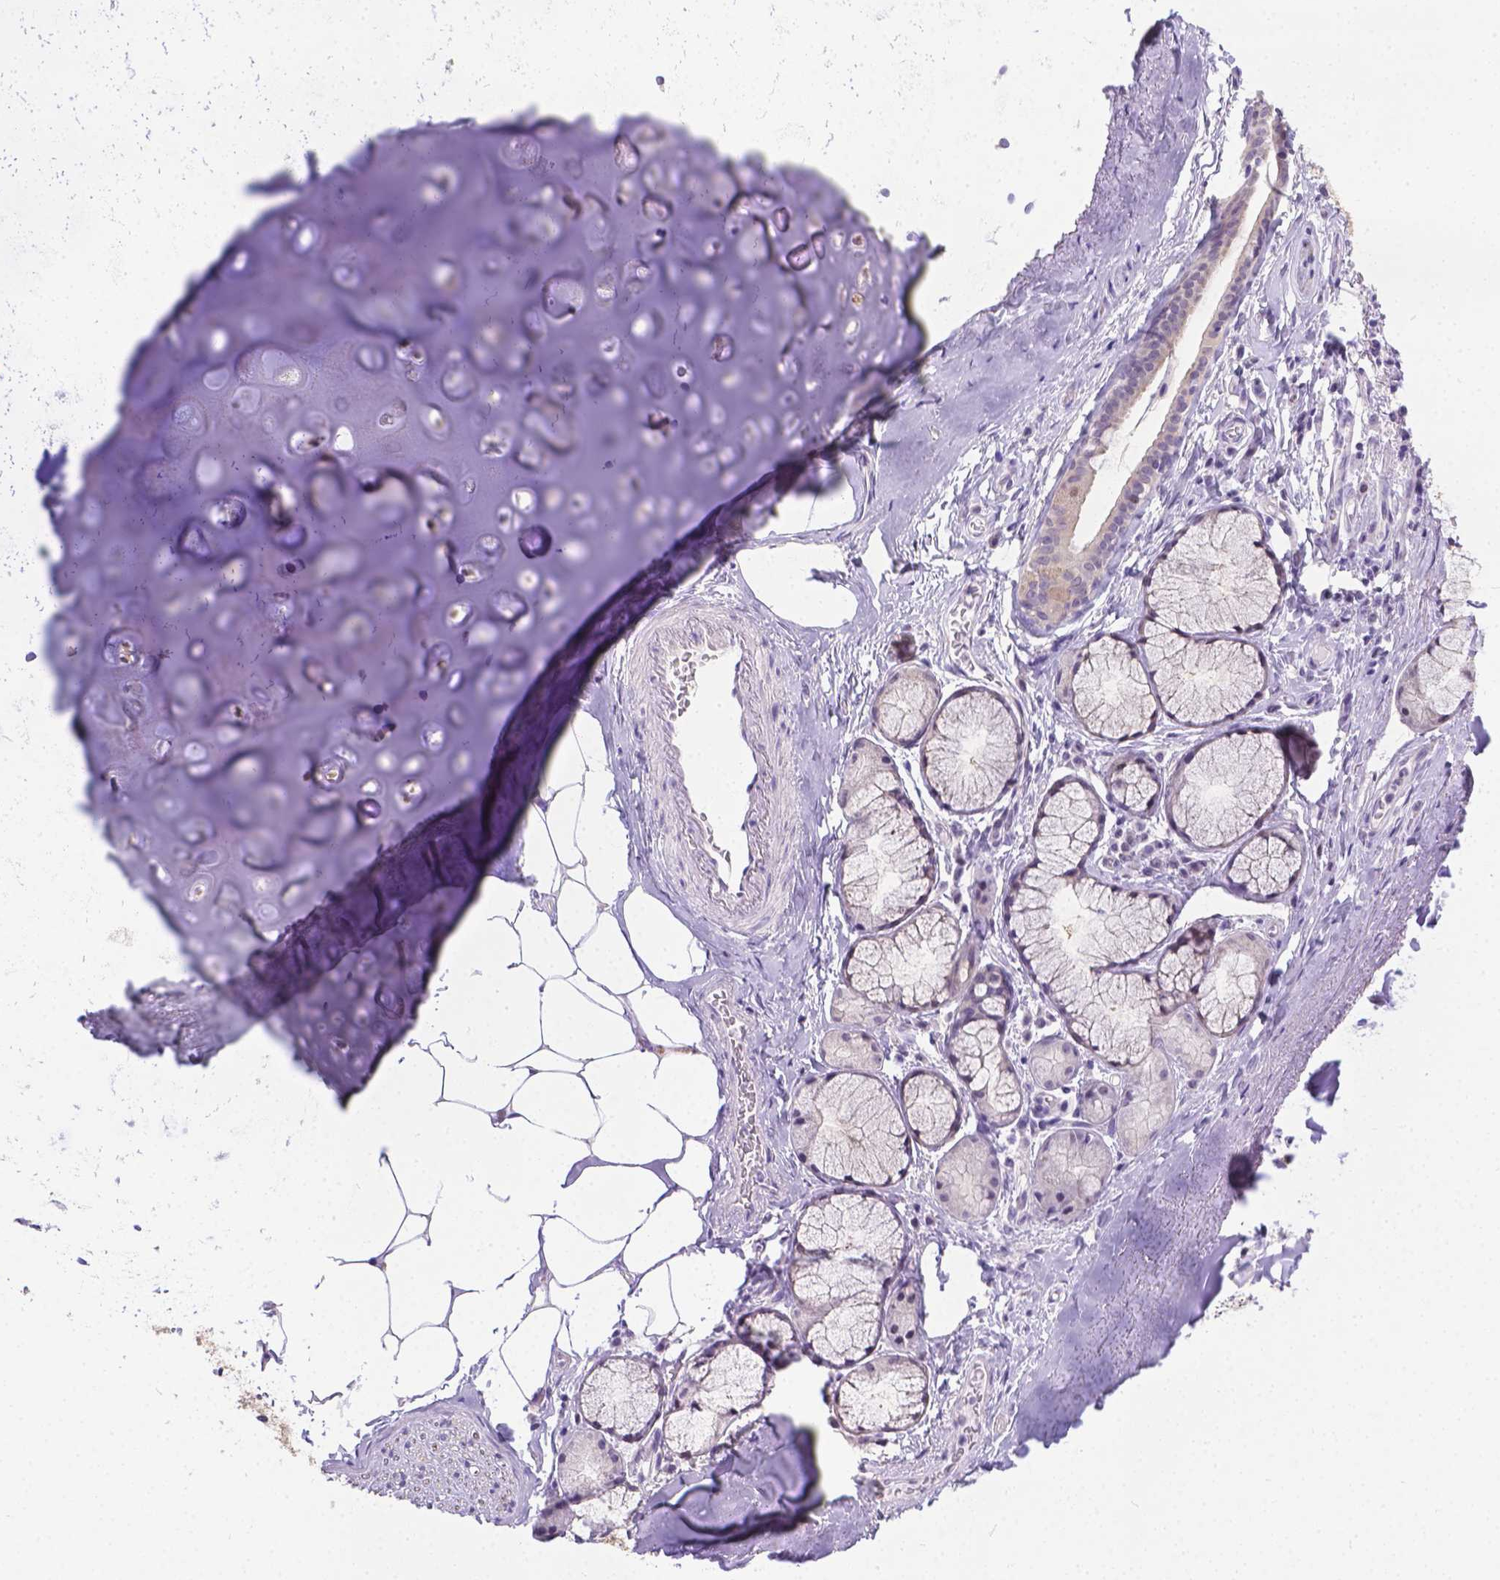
{"staining": {"intensity": "negative", "quantity": "none", "location": "none"}, "tissue": "adipose tissue", "cell_type": "Adipocytes", "image_type": "normal", "snomed": [{"axis": "morphology", "description": "Normal tissue, NOS"}, {"axis": "topography", "description": "Bronchus"}, {"axis": "topography", "description": "Lung"}], "caption": "IHC histopathology image of normal adipose tissue stained for a protein (brown), which reveals no positivity in adipocytes.", "gene": "TTLL6", "patient": {"sex": "female", "age": 57}}